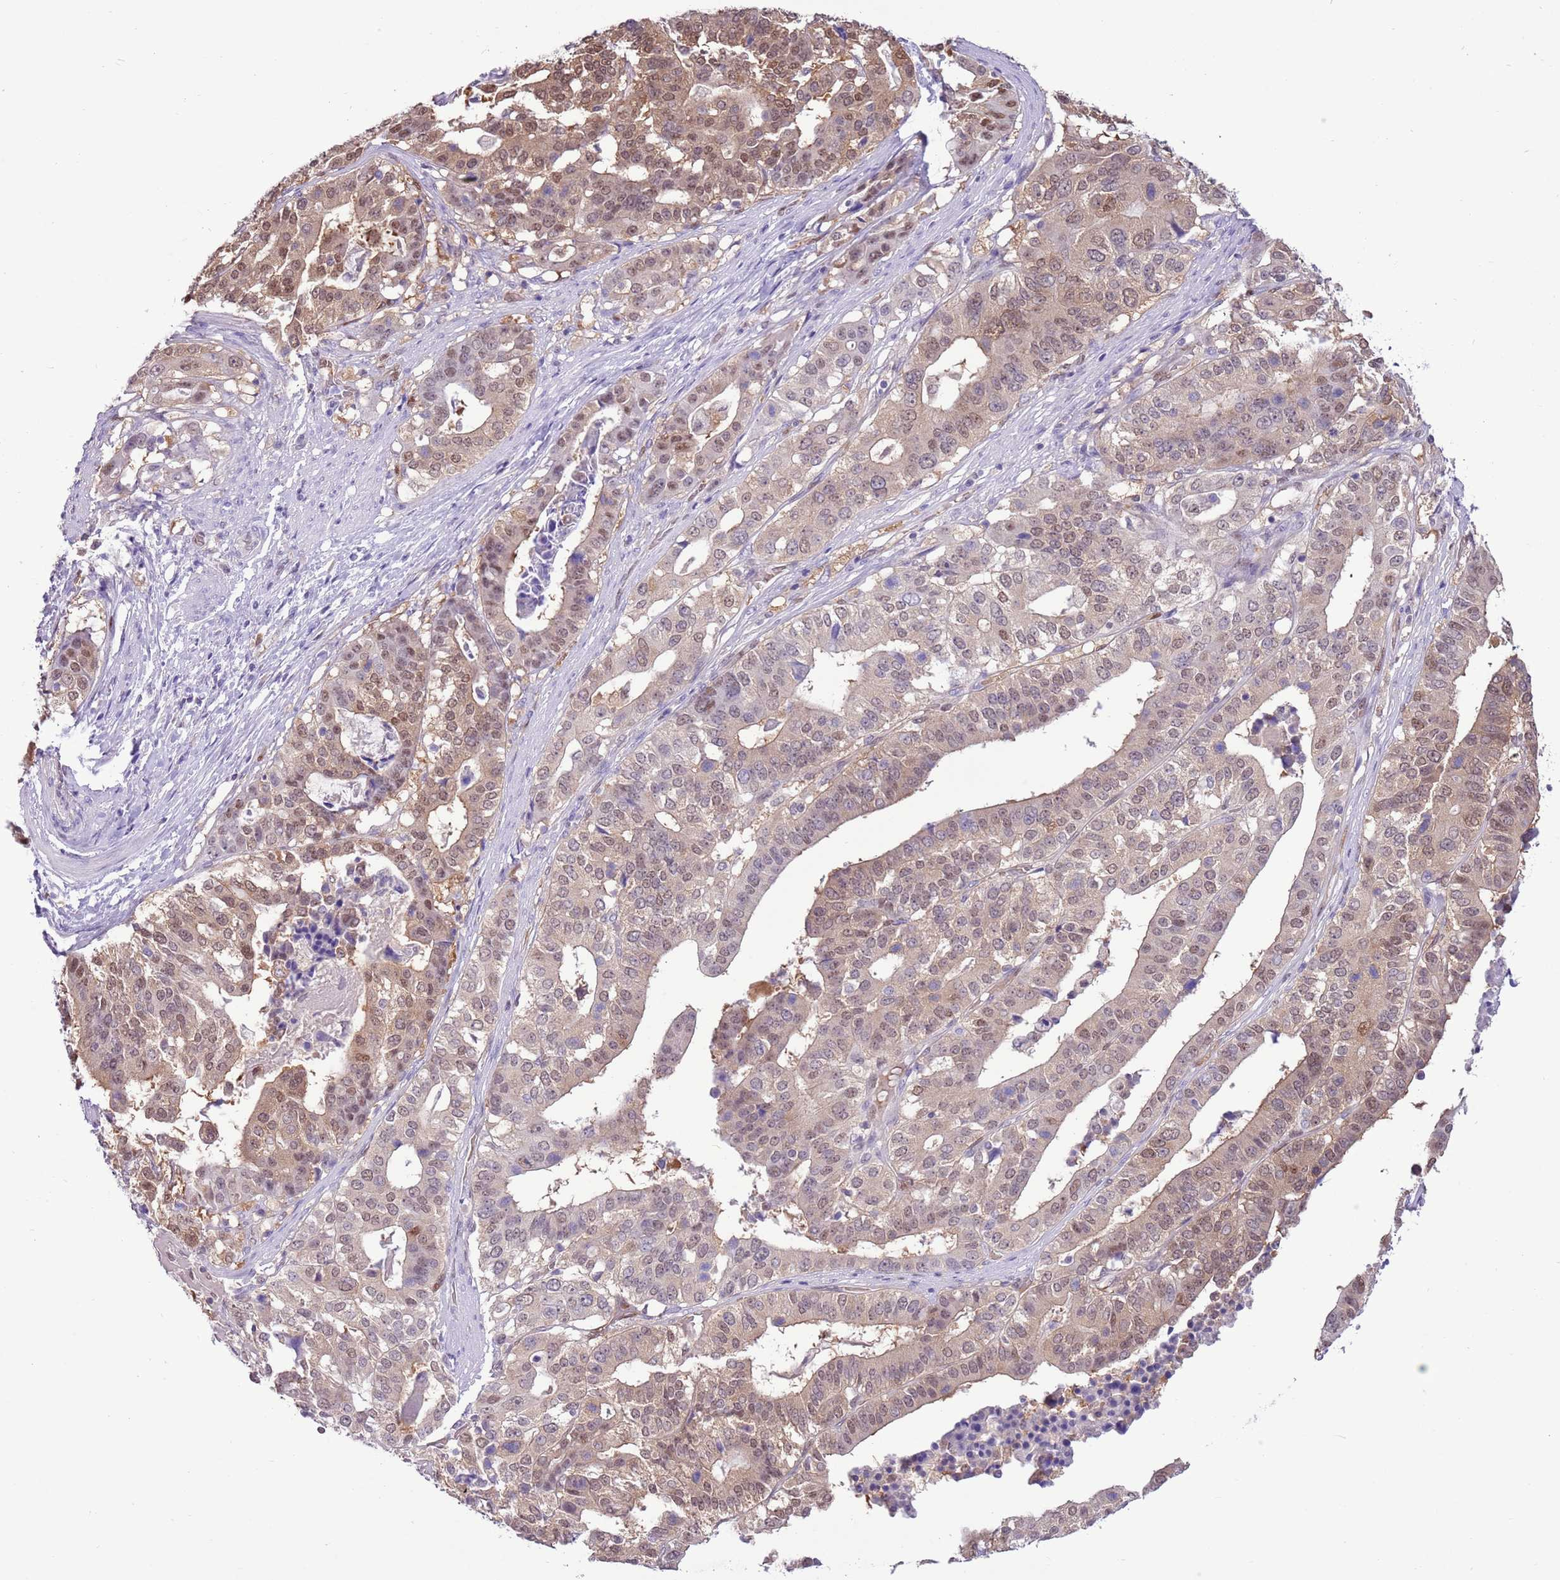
{"staining": {"intensity": "moderate", "quantity": ">75%", "location": "nuclear"}, "tissue": "stomach cancer", "cell_type": "Tumor cells", "image_type": "cancer", "snomed": [{"axis": "morphology", "description": "Adenocarcinoma, NOS"}, {"axis": "topography", "description": "Stomach"}], "caption": "IHC photomicrograph of adenocarcinoma (stomach) stained for a protein (brown), which exhibits medium levels of moderate nuclear positivity in about >75% of tumor cells.", "gene": "DDI2", "patient": {"sex": "male", "age": 48}}